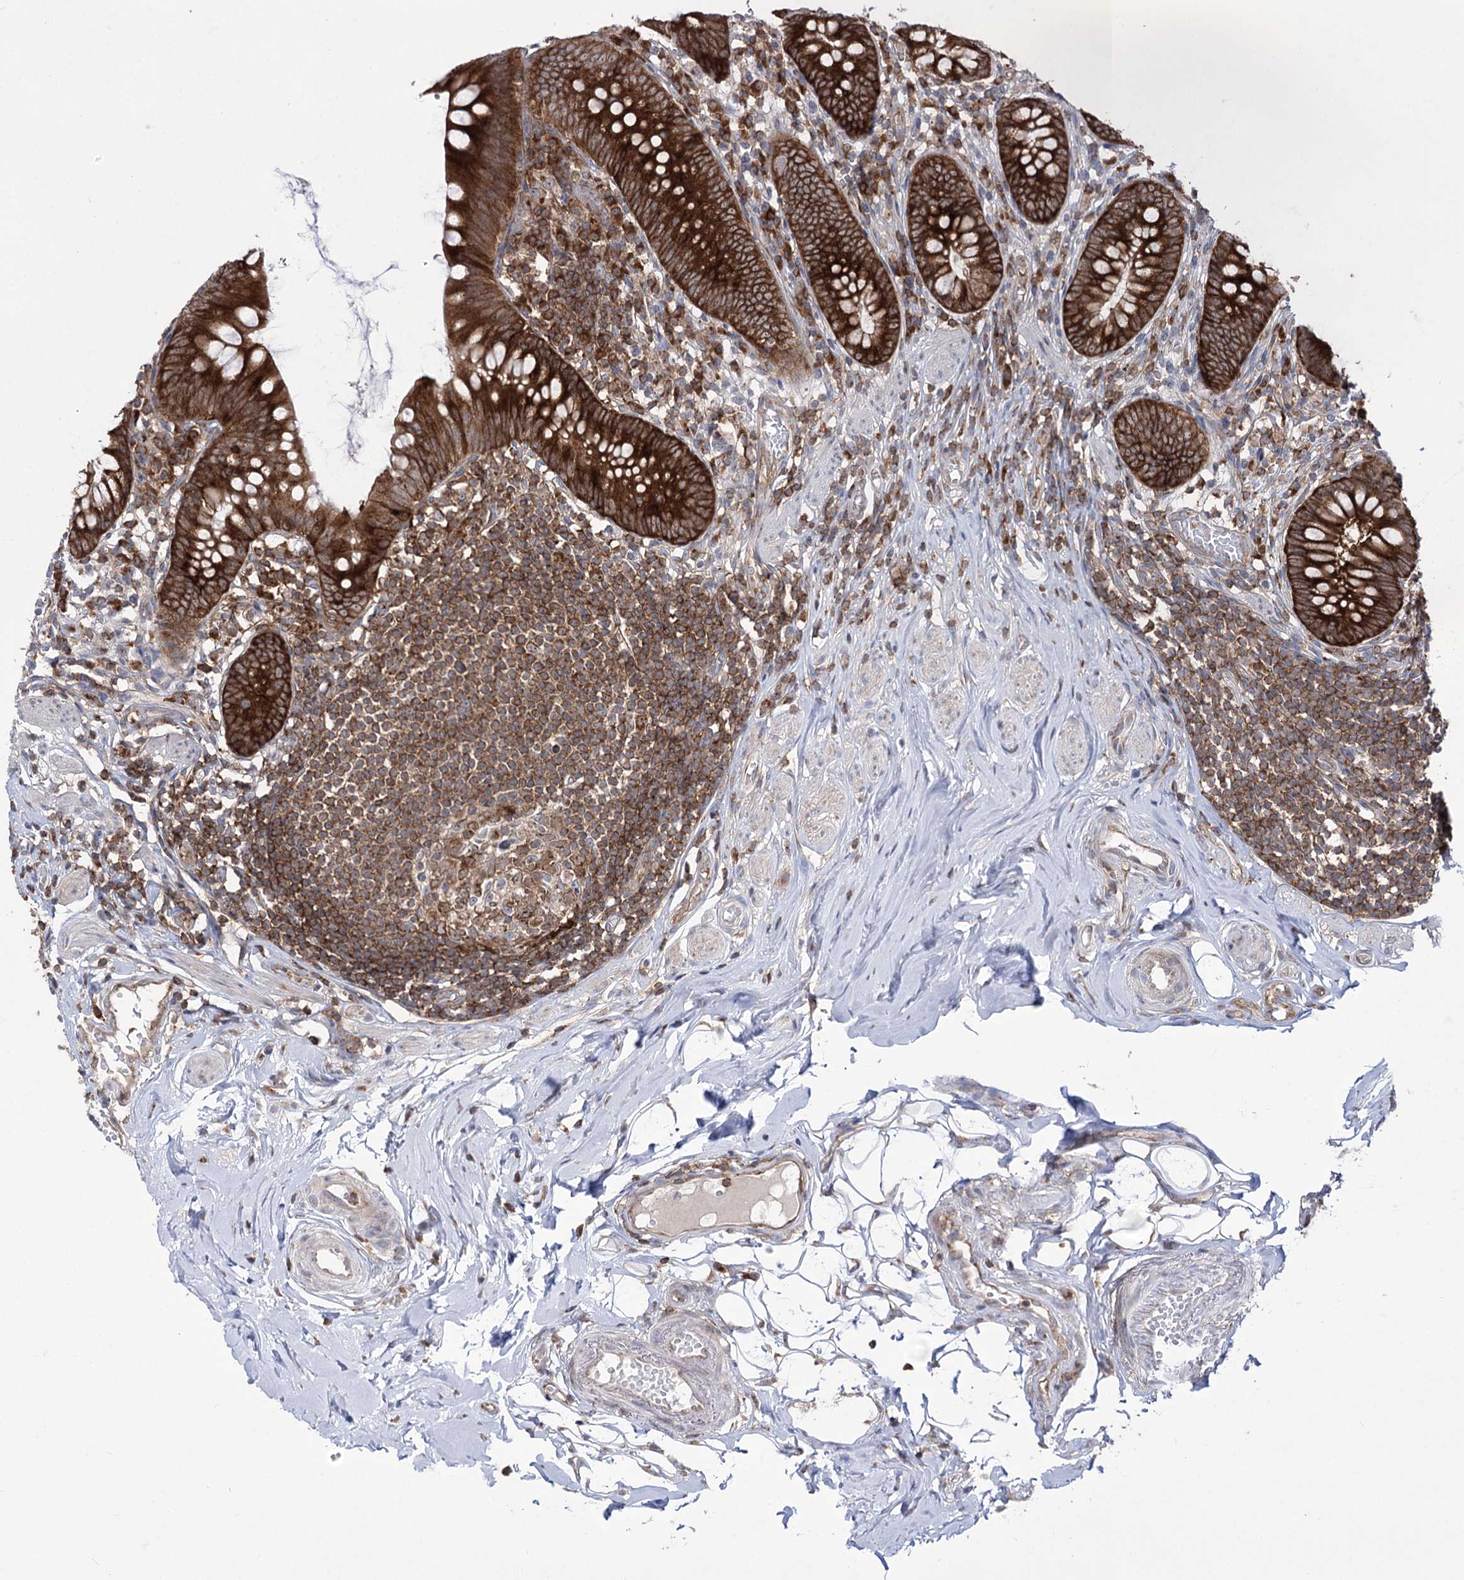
{"staining": {"intensity": "strong", "quantity": ">75%", "location": "cytoplasmic/membranous"}, "tissue": "appendix", "cell_type": "Glandular cells", "image_type": "normal", "snomed": [{"axis": "morphology", "description": "Normal tissue, NOS"}, {"axis": "topography", "description": "Appendix"}], "caption": "IHC of unremarkable human appendix reveals high levels of strong cytoplasmic/membranous expression in approximately >75% of glandular cells. Nuclei are stained in blue.", "gene": "ZNF622", "patient": {"sex": "female", "age": 62}}